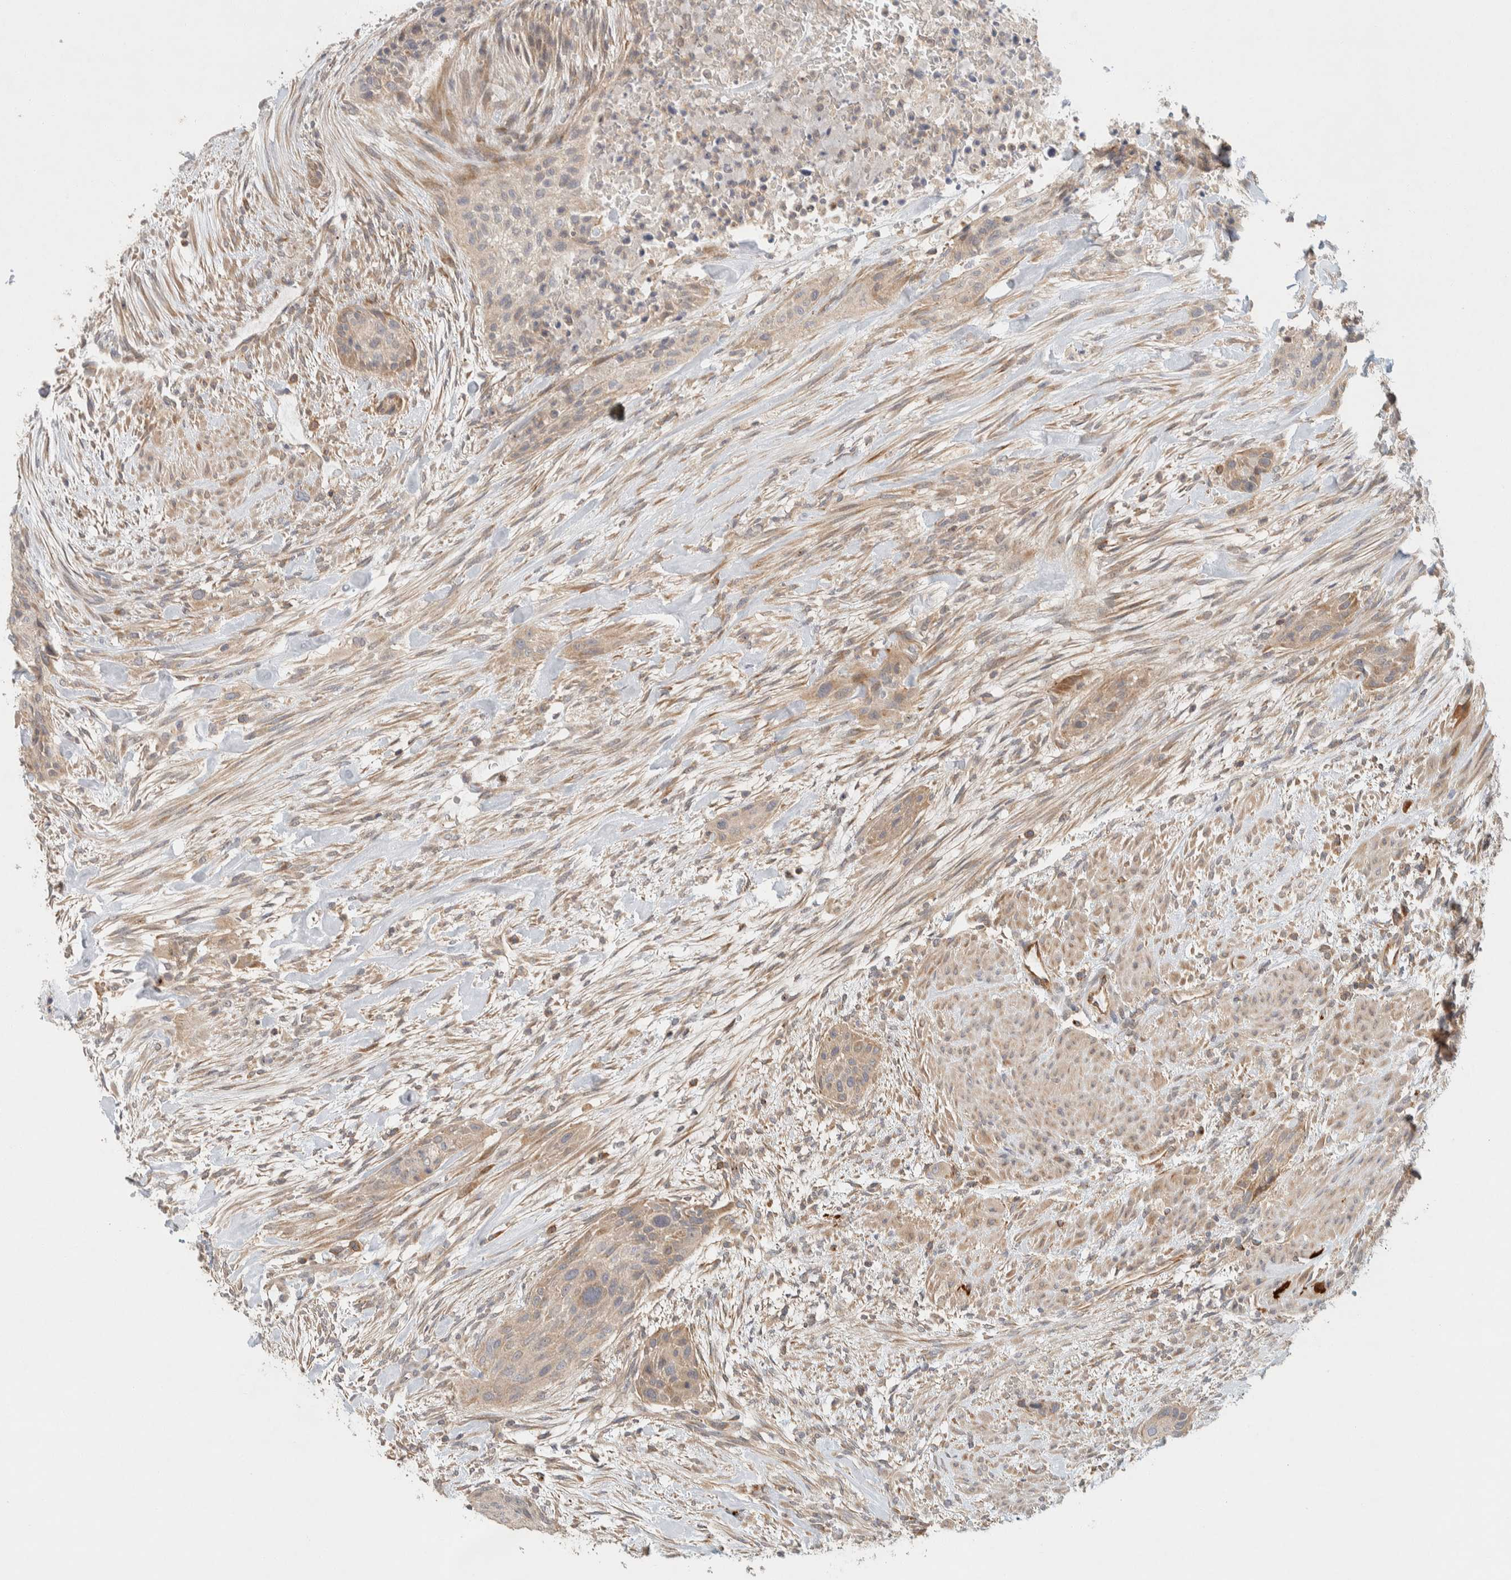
{"staining": {"intensity": "weak", "quantity": ">75%", "location": "cytoplasmic/membranous"}, "tissue": "urothelial cancer", "cell_type": "Tumor cells", "image_type": "cancer", "snomed": [{"axis": "morphology", "description": "Urothelial carcinoma, High grade"}, {"axis": "topography", "description": "Urinary bladder"}], "caption": "The immunohistochemical stain labels weak cytoplasmic/membranous positivity in tumor cells of urothelial carcinoma (high-grade) tissue.", "gene": "KIF9", "patient": {"sex": "male", "age": 35}}